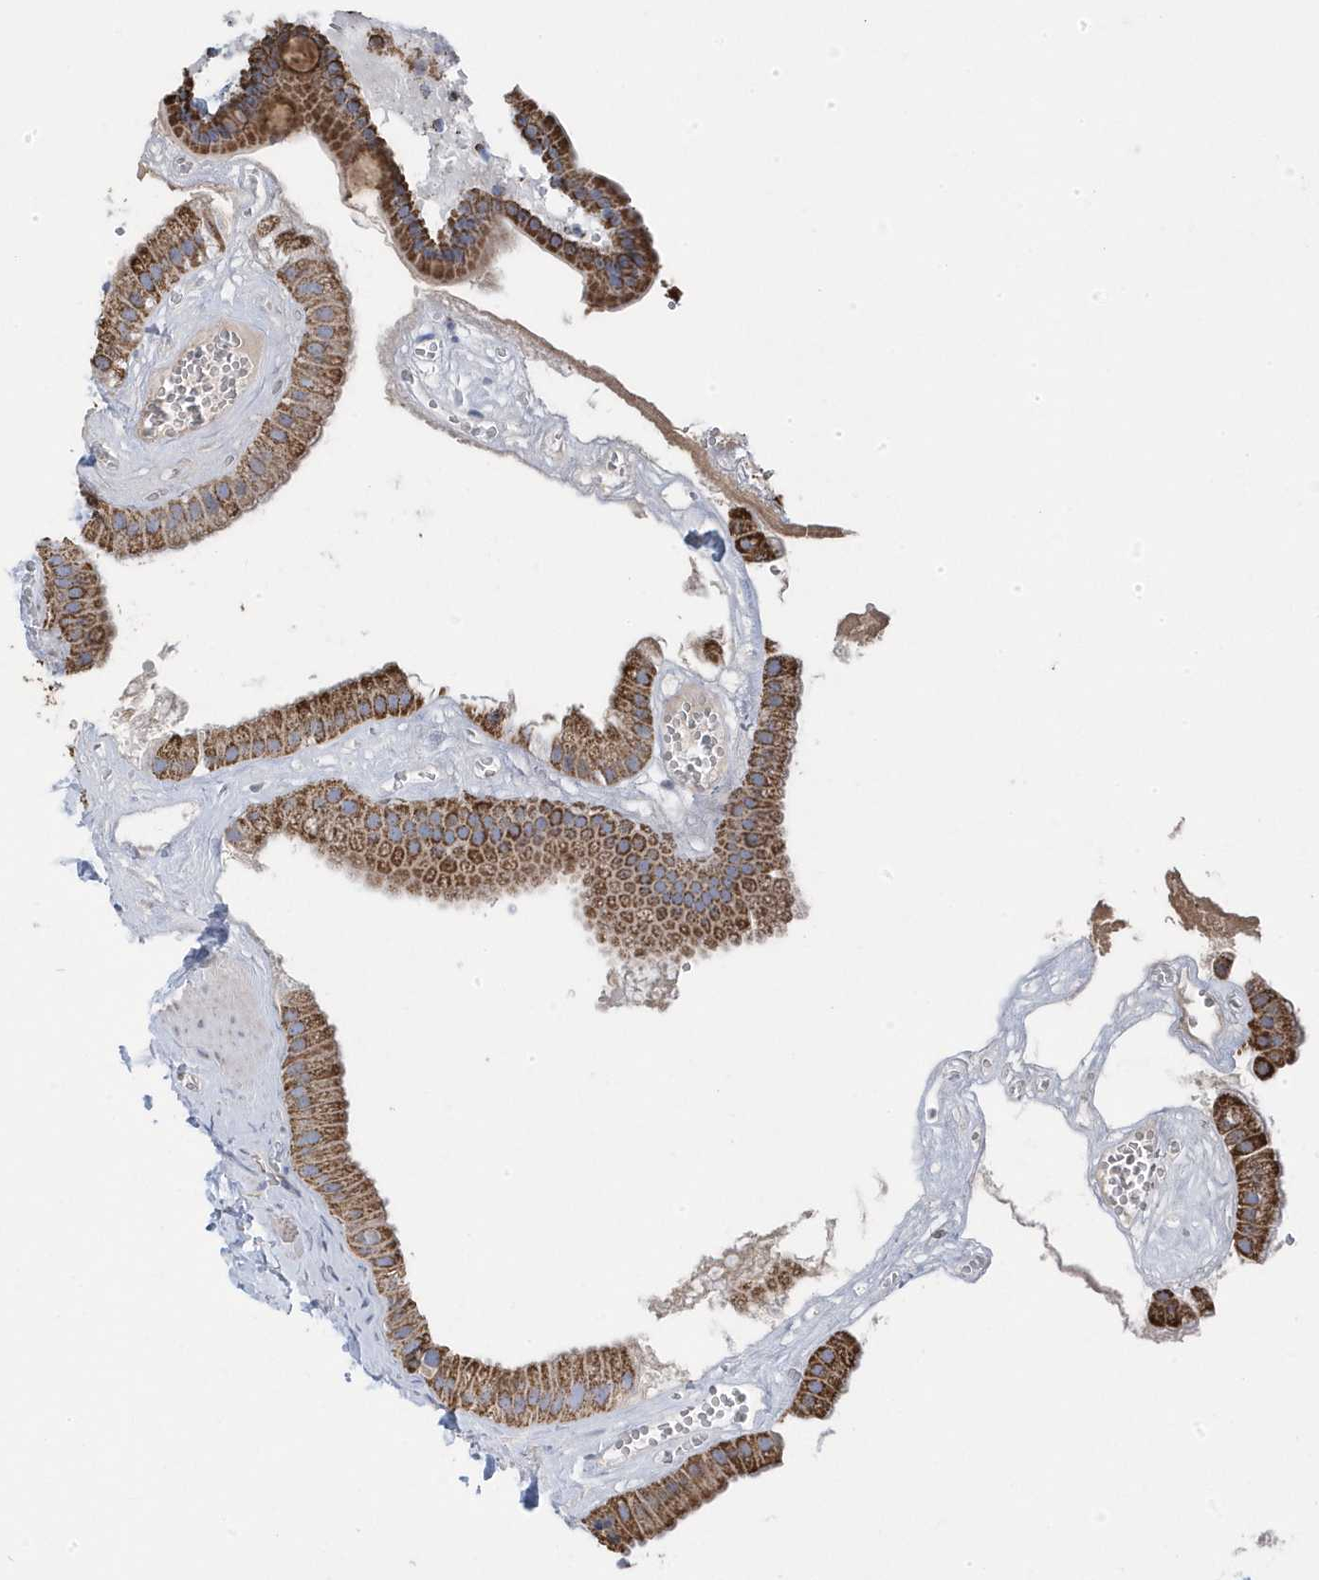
{"staining": {"intensity": "strong", "quantity": ">75%", "location": "cytoplasmic/membranous"}, "tissue": "gallbladder", "cell_type": "Glandular cells", "image_type": "normal", "snomed": [{"axis": "morphology", "description": "Normal tissue, NOS"}, {"axis": "topography", "description": "Gallbladder"}], "caption": "An immunohistochemistry photomicrograph of normal tissue is shown. Protein staining in brown highlights strong cytoplasmic/membranous positivity in gallbladder within glandular cells. (brown staining indicates protein expression, while blue staining denotes nuclei).", "gene": "GTPBP8", "patient": {"sex": "male", "age": 55}}